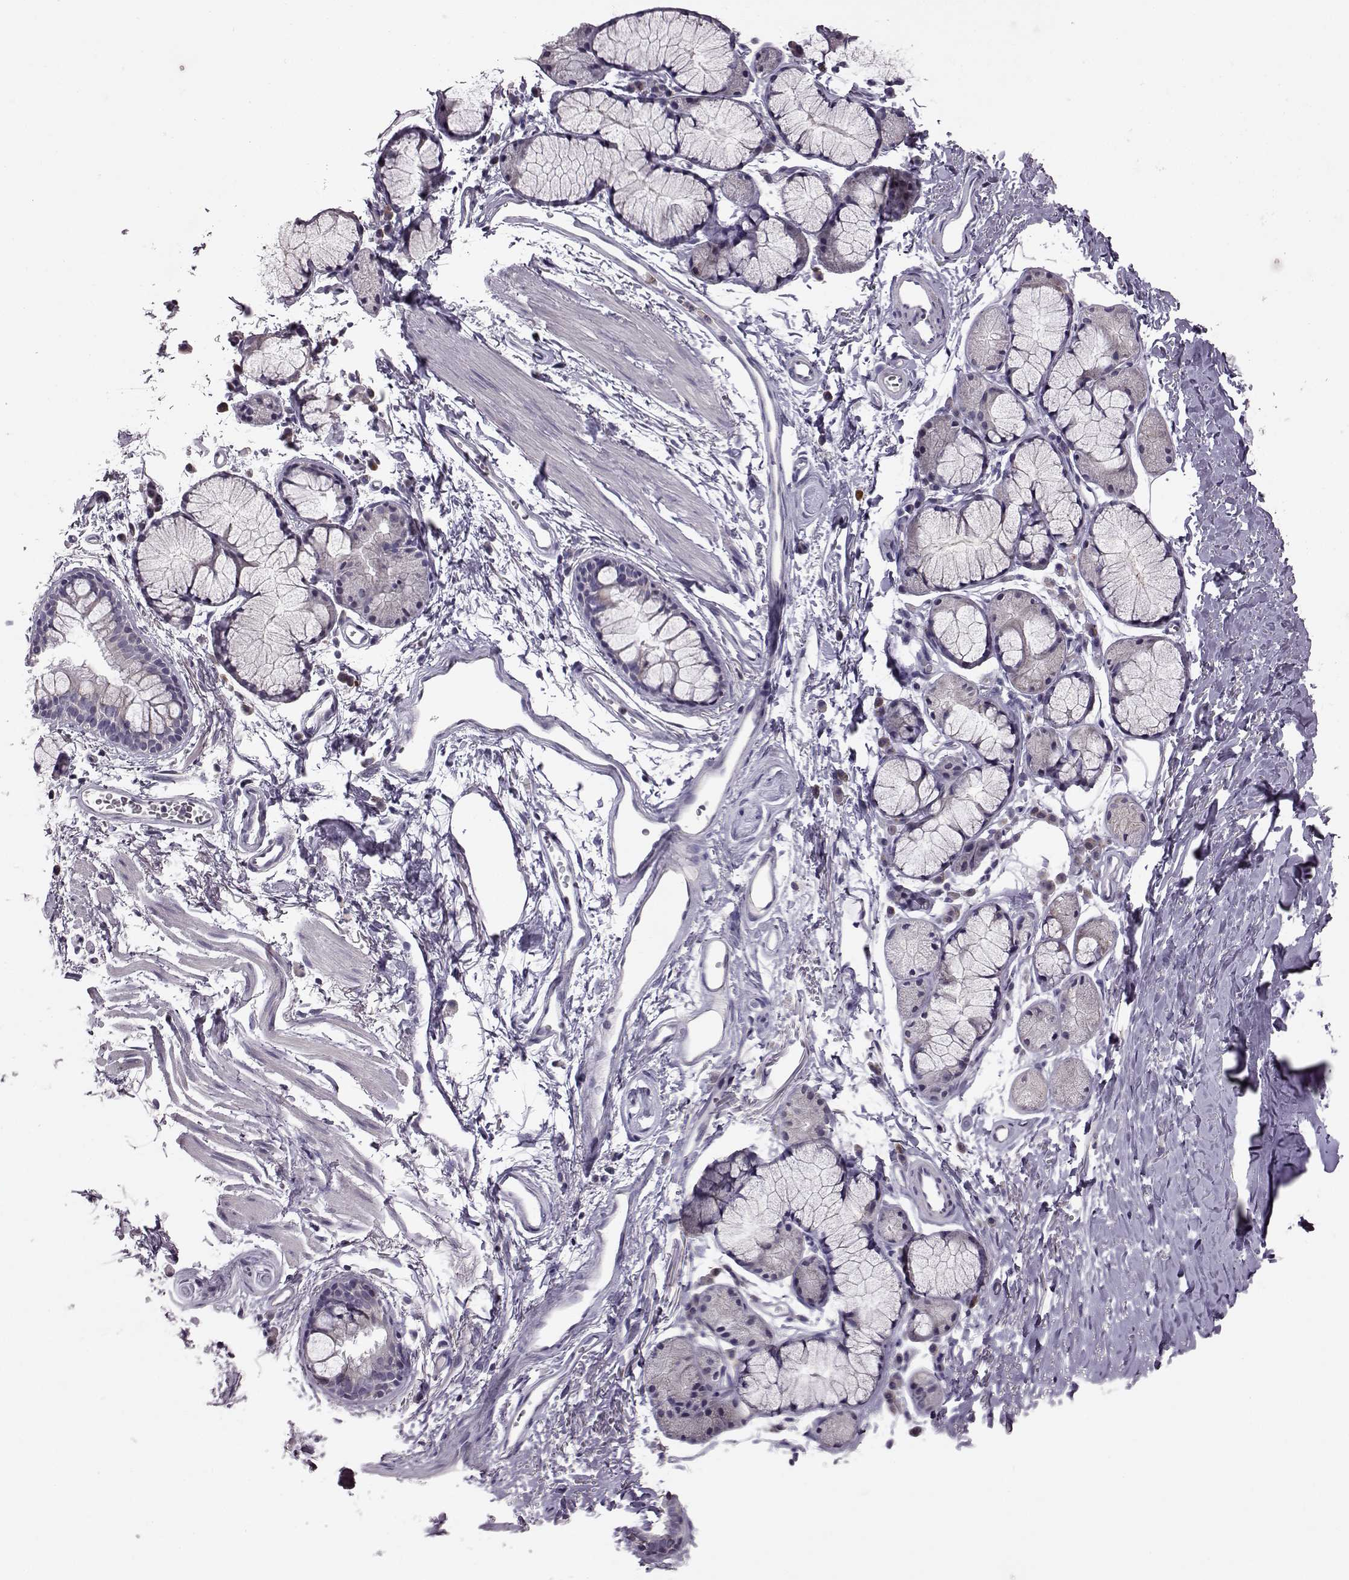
{"staining": {"intensity": "negative", "quantity": "none", "location": "none"}, "tissue": "adipose tissue", "cell_type": "Adipocytes", "image_type": "normal", "snomed": [{"axis": "morphology", "description": "Normal tissue, NOS"}, {"axis": "topography", "description": "Cartilage tissue"}, {"axis": "topography", "description": "Bronchus"}], "caption": "DAB immunohistochemical staining of benign adipose tissue exhibits no significant staining in adipocytes.", "gene": "ADGRG2", "patient": {"sex": "female", "age": 79}}